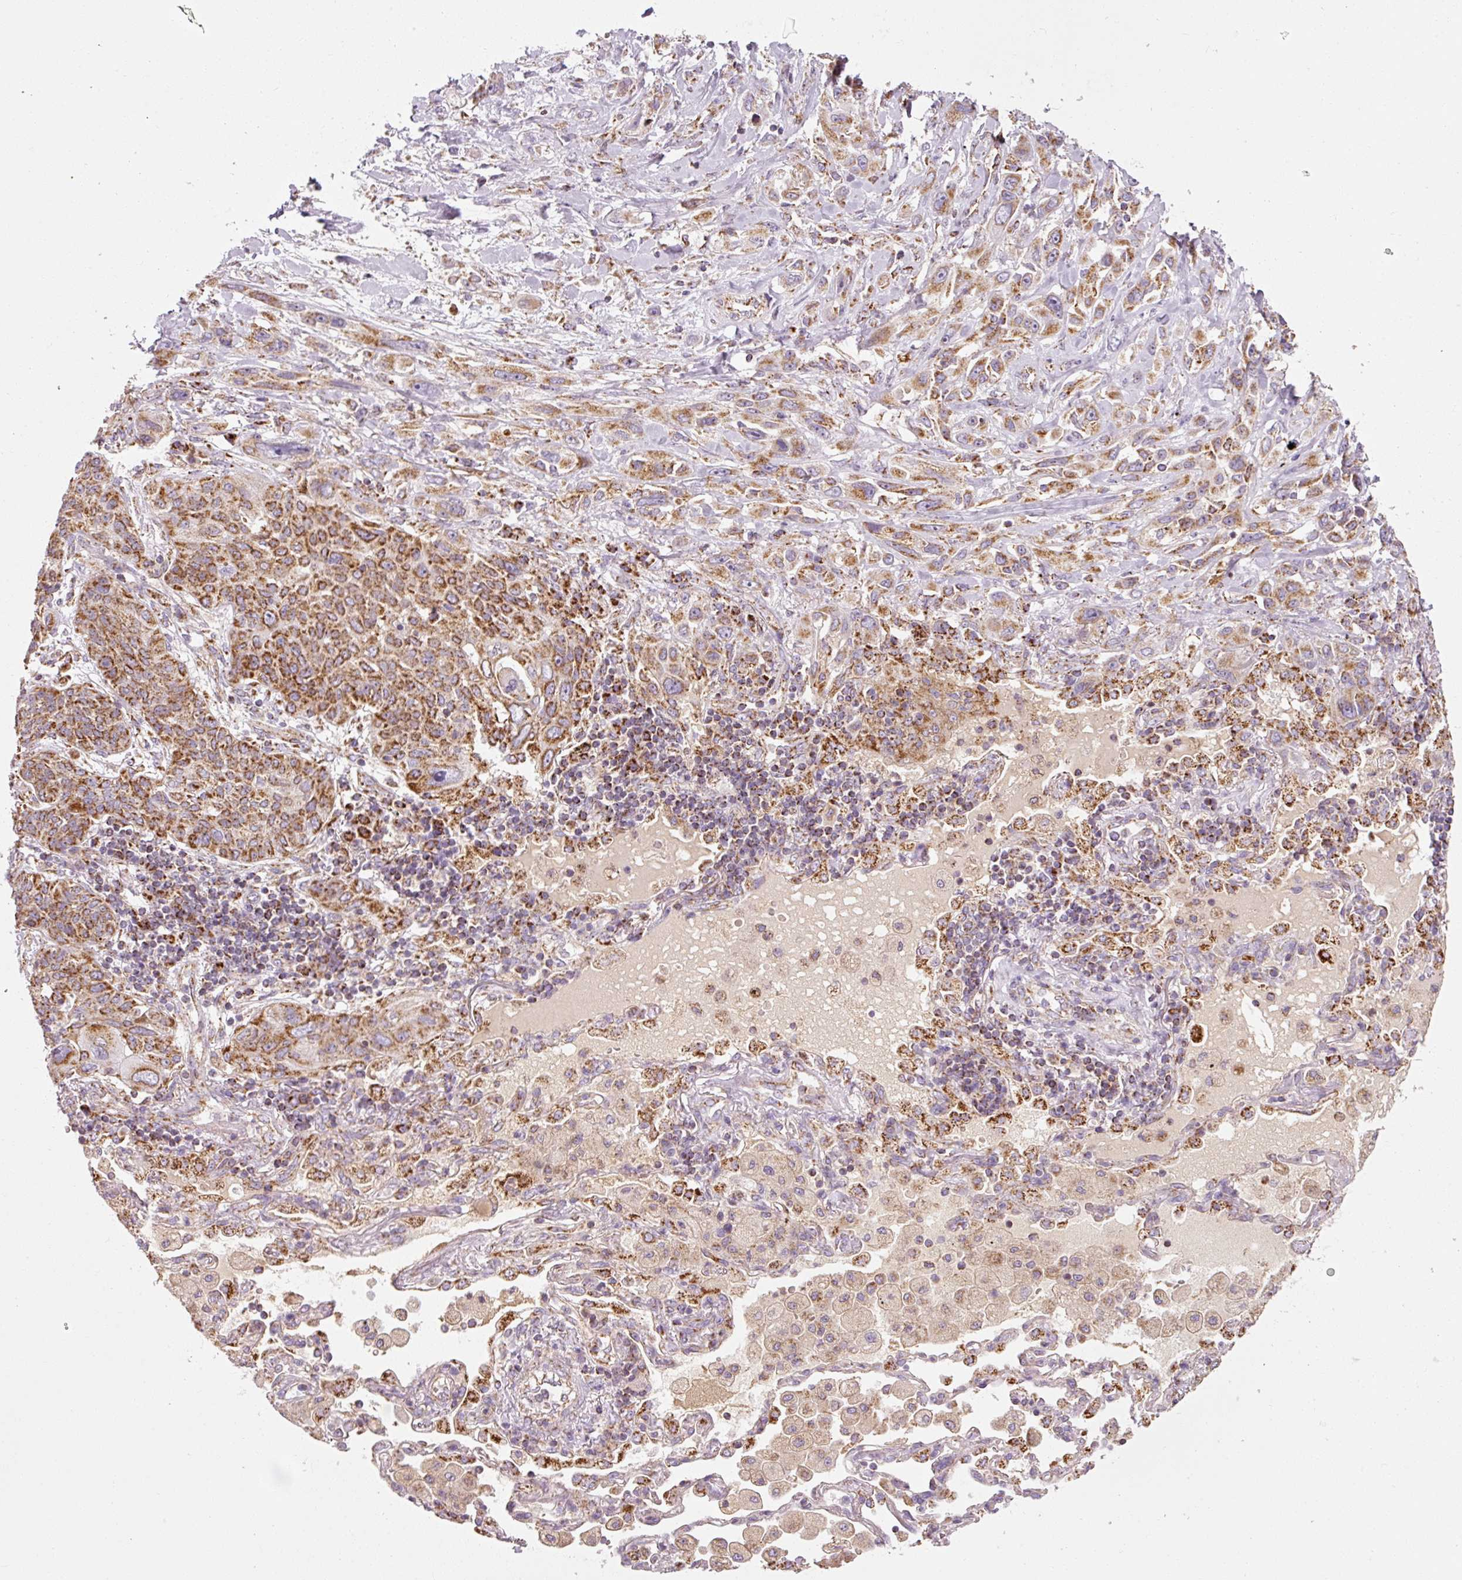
{"staining": {"intensity": "strong", "quantity": ">75%", "location": "cytoplasmic/membranous"}, "tissue": "lung cancer", "cell_type": "Tumor cells", "image_type": "cancer", "snomed": [{"axis": "morphology", "description": "Squamous cell carcinoma, NOS"}, {"axis": "topography", "description": "Lung"}], "caption": "Strong cytoplasmic/membranous protein expression is identified in about >75% of tumor cells in squamous cell carcinoma (lung).", "gene": "NDUFB4", "patient": {"sex": "female", "age": 70}}